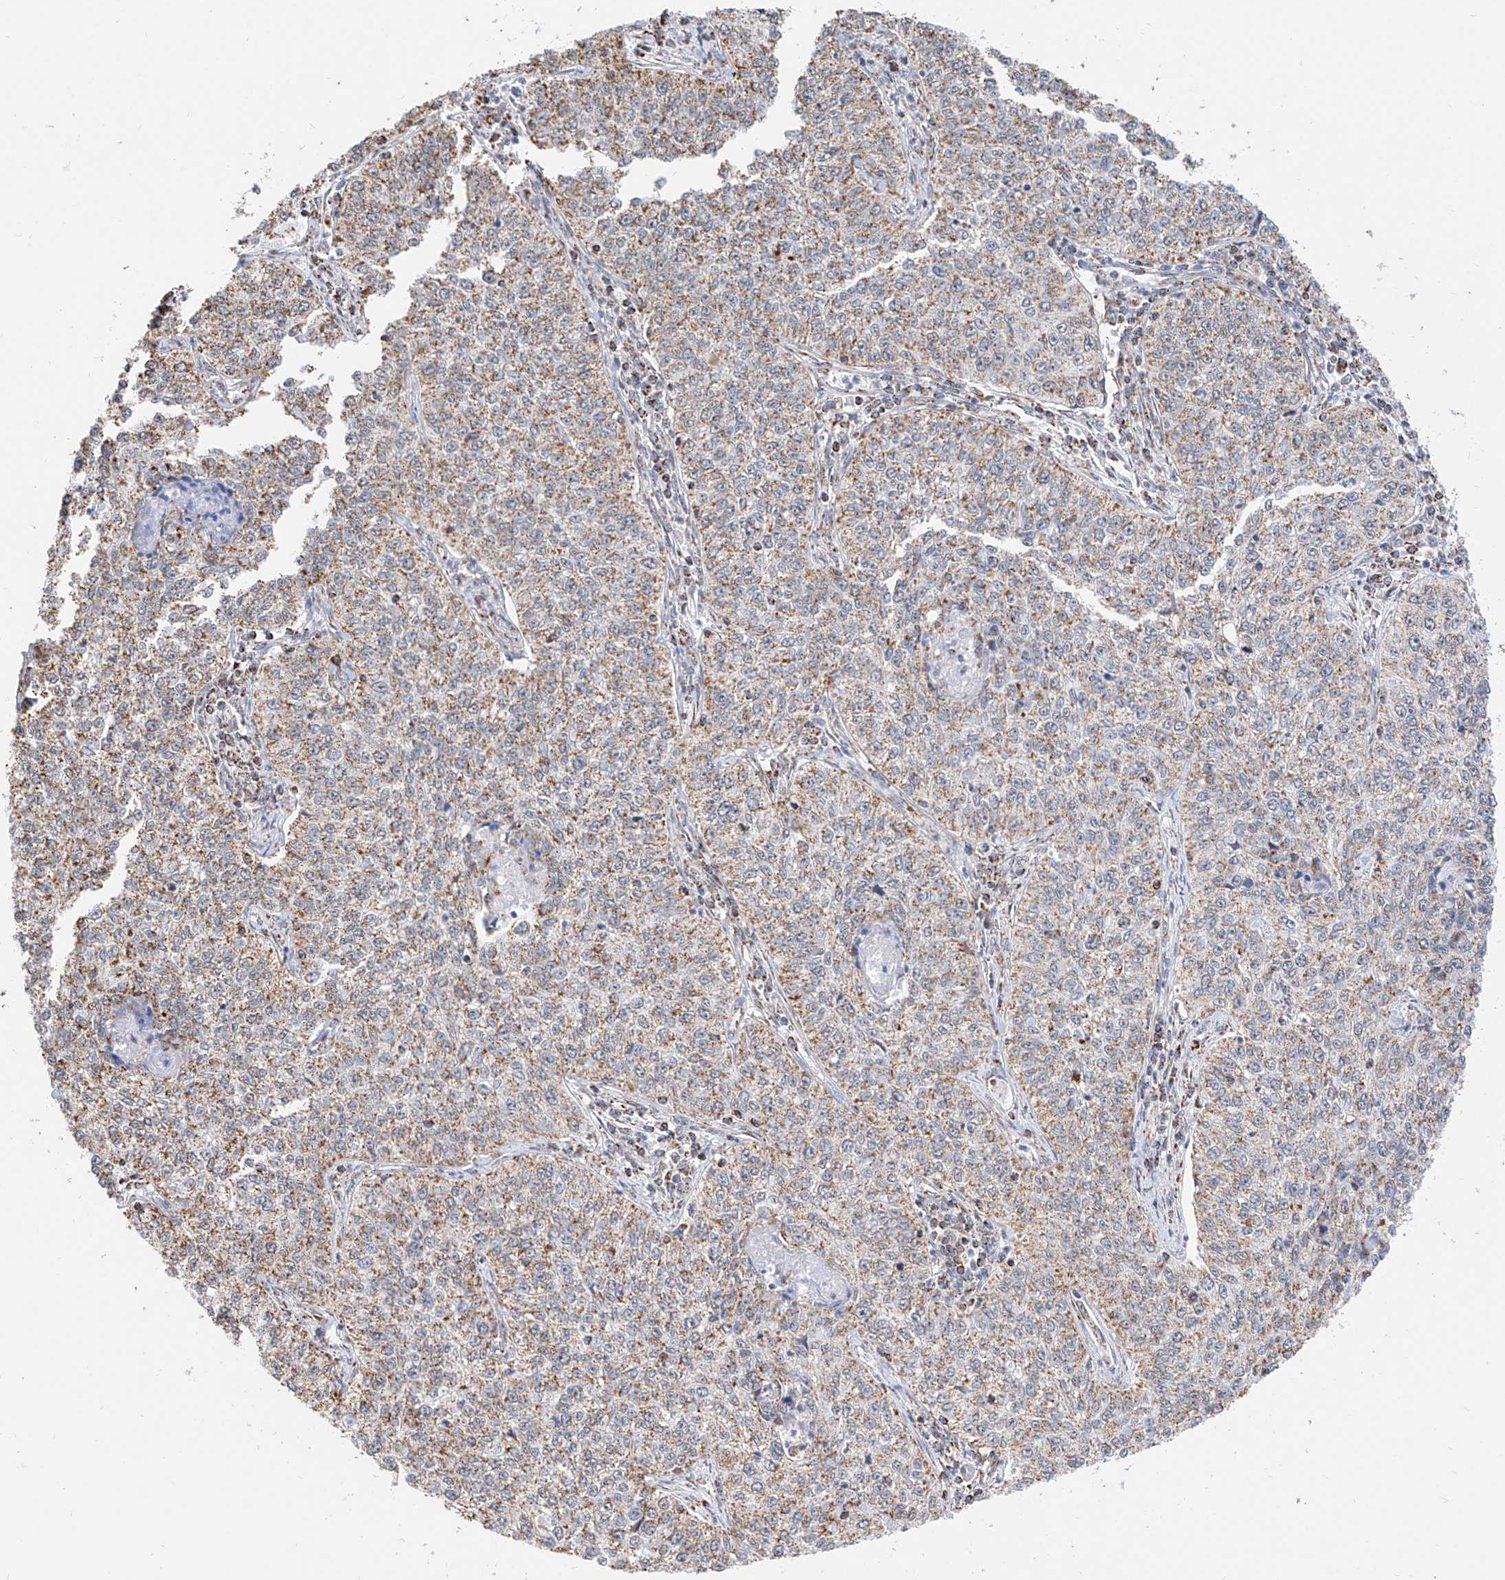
{"staining": {"intensity": "weak", "quantity": ">75%", "location": "cytoplasmic/membranous"}, "tissue": "cervical cancer", "cell_type": "Tumor cells", "image_type": "cancer", "snomed": [{"axis": "morphology", "description": "Squamous cell carcinoma, NOS"}, {"axis": "topography", "description": "Cervix"}], "caption": "Immunohistochemistry (IHC) of cervical squamous cell carcinoma displays low levels of weak cytoplasmic/membranous positivity in approximately >75% of tumor cells.", "gene": "NALCN", "patient": {"sex": "female", "age": 35}}